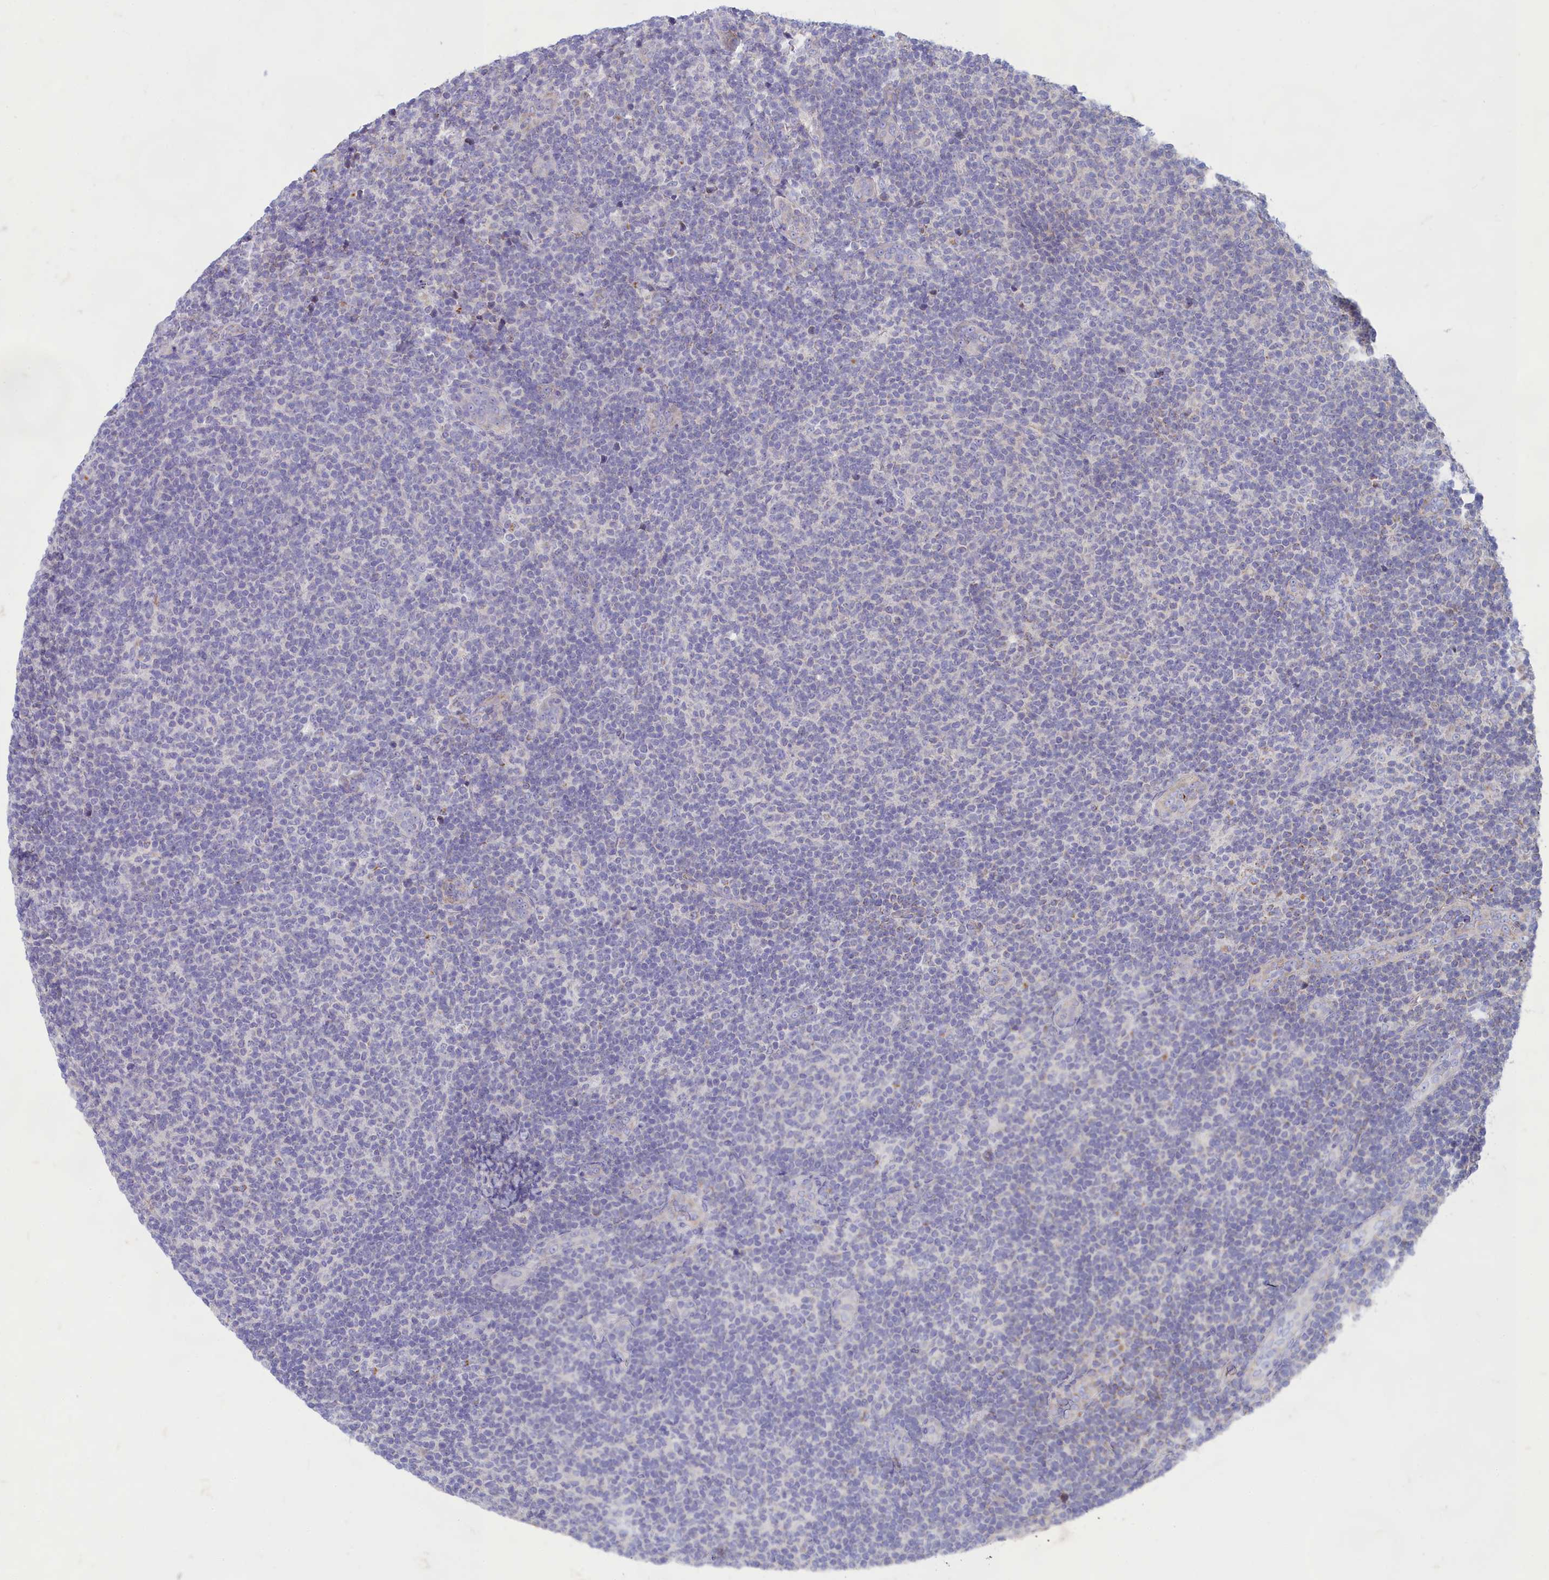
{"staining": {"intensity": "negative", "quantity": "none", "location": "none"}, "tissue": "lymphoma", "cell_type": "Tumor cells", "image_type": "cancer", "snomed": [{"axis": "morphology", "description": "Malignant lymphoma, non-Hodgkin's type, Low grade"}, {"axis": "topography", "description": "Lymph node"}], "caption": "A histopathology image of lymphoma stained for a protein exhibits no brown staining in tumor cells. (Brightfield microscopy of DAB immunohistochemistry at high magnification).", "gene": "TMEM30B", "patient": {"sex": "male", "age": 66}}